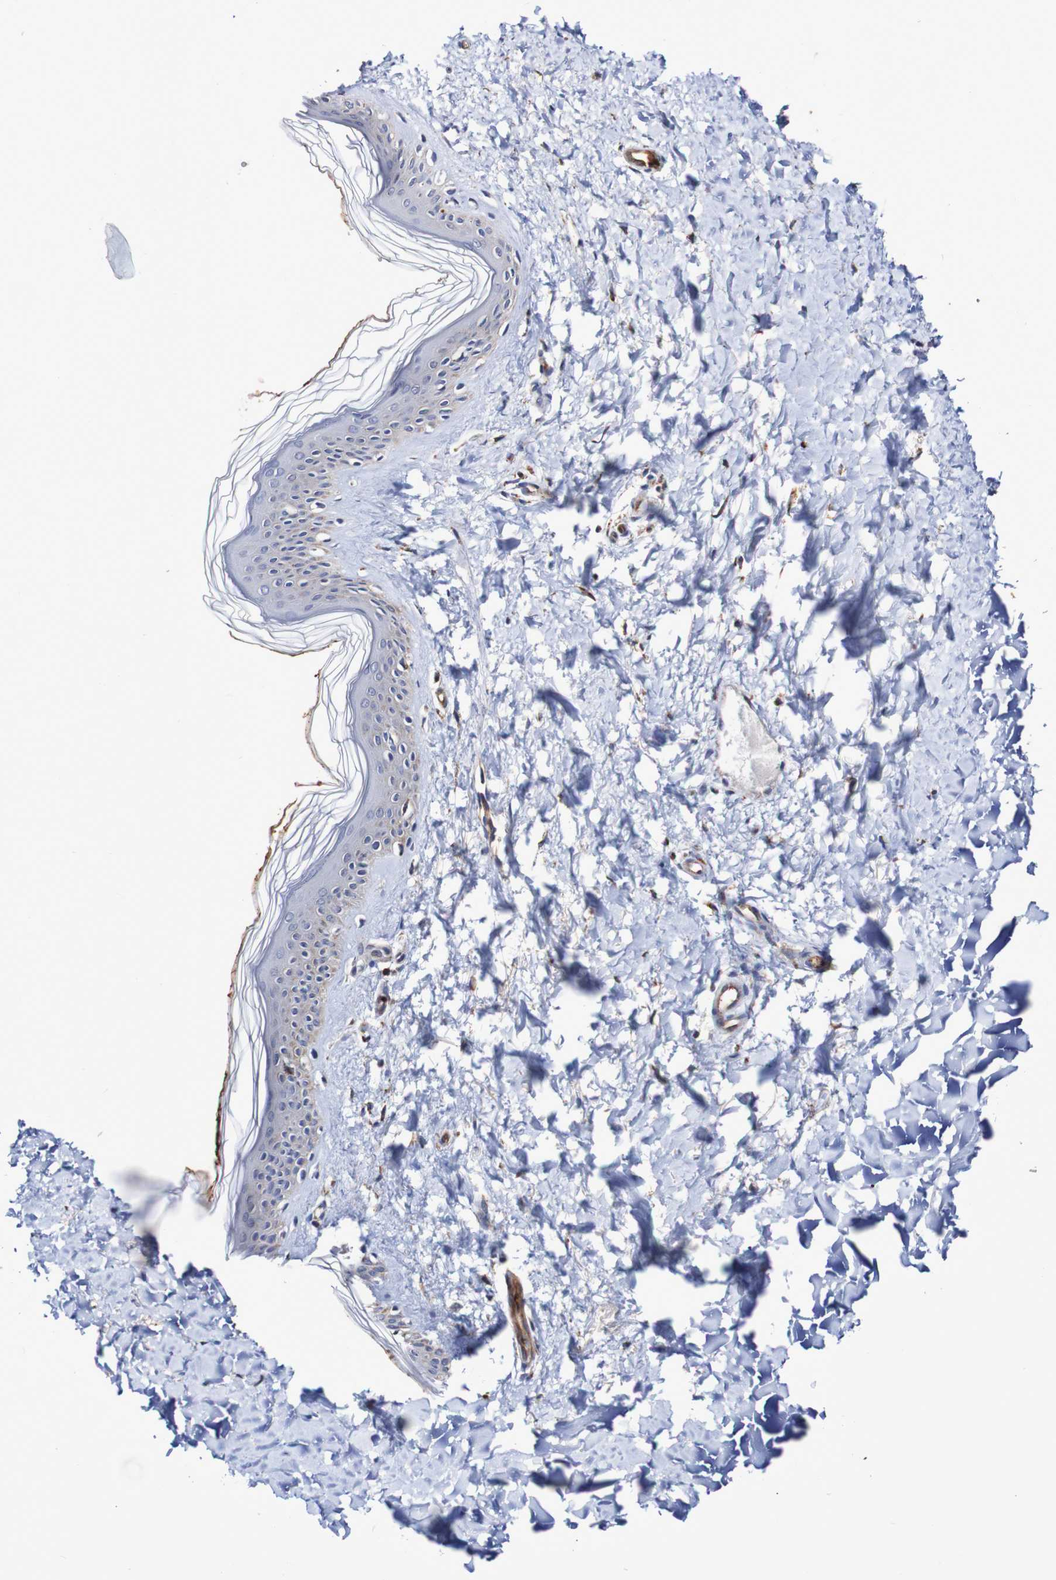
{"staining": {"intensity": "negative", "quantity": "none", "location": "none"}, "tissue": "skin", "cell_type": "Fibroblasts", "image_type": "normal", "snomed": [{"axis": "morphology", "description": "Normal tissue, NOS"}, {"axis": "topography", "description": "Skin"}], "caption": "The photomicrograph exhibits no staining of fibroblasts in unremarkable skin.", "gene": "WNT4", "patient": {"sex": "female", "age": 41}}